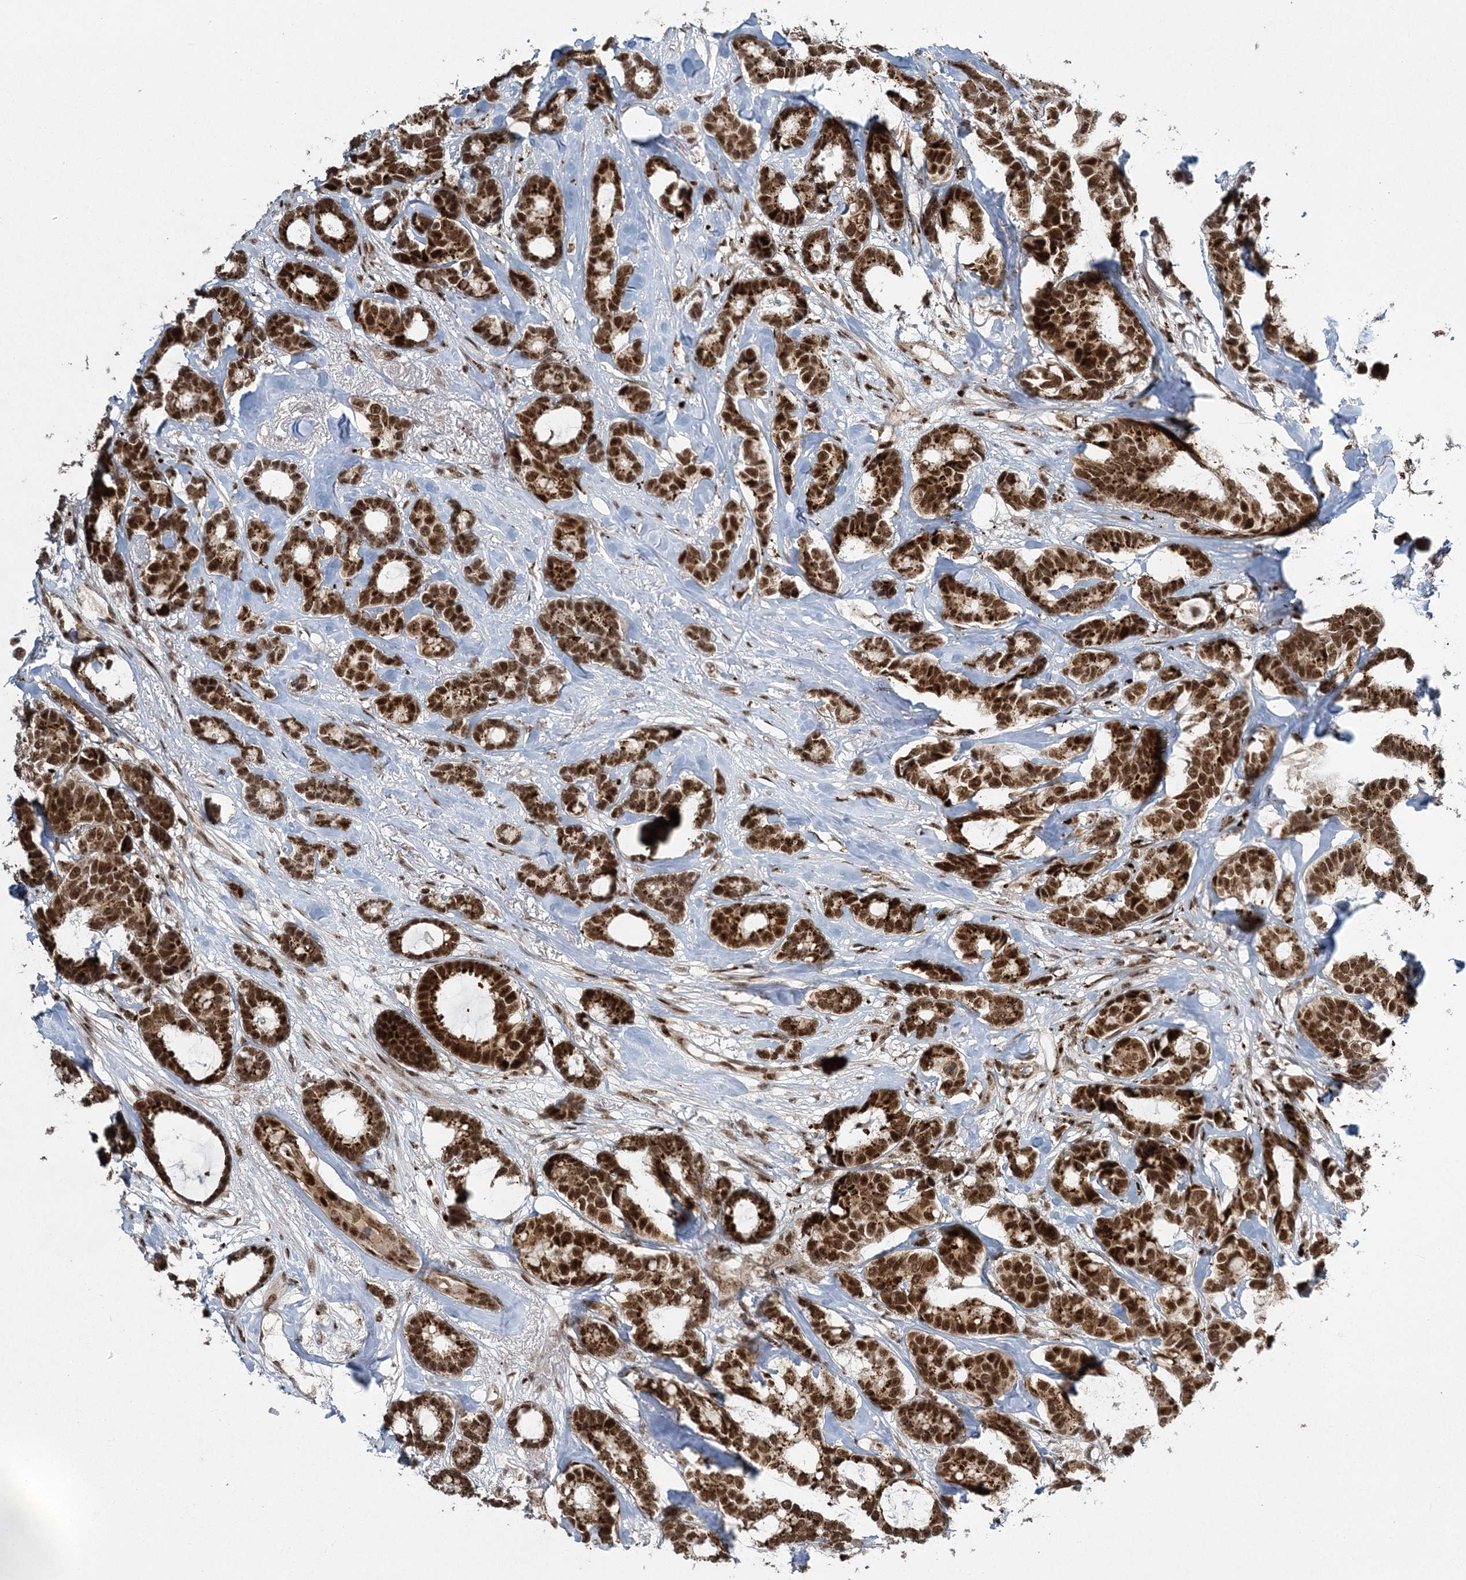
{"staining": {"intensity": "strong", "quantity": ">75%", "location": "cytoplasmic/membranous,nuclear"}, "tissue": "breast cancer", "cell_type": "Tumor cells", "image_type": "cancer", "snomed": [{"axis": "morphology", "description": "Duct carcinoma"}, {"axis": "topography", "description": "Breast"}], "caption": "Immunohistochemistry image of neoplastic tissue: human breast cancer stained using IHC demonstrates high levels of strong protein expression localized specifically in the cytoplasmic/membranous and nuclear of tumor cells, appearing as a cytoplasmic/membranous and nuclear brown color.", "gene": "CWC22", "patient": {"sex": "female", "age": 87}}